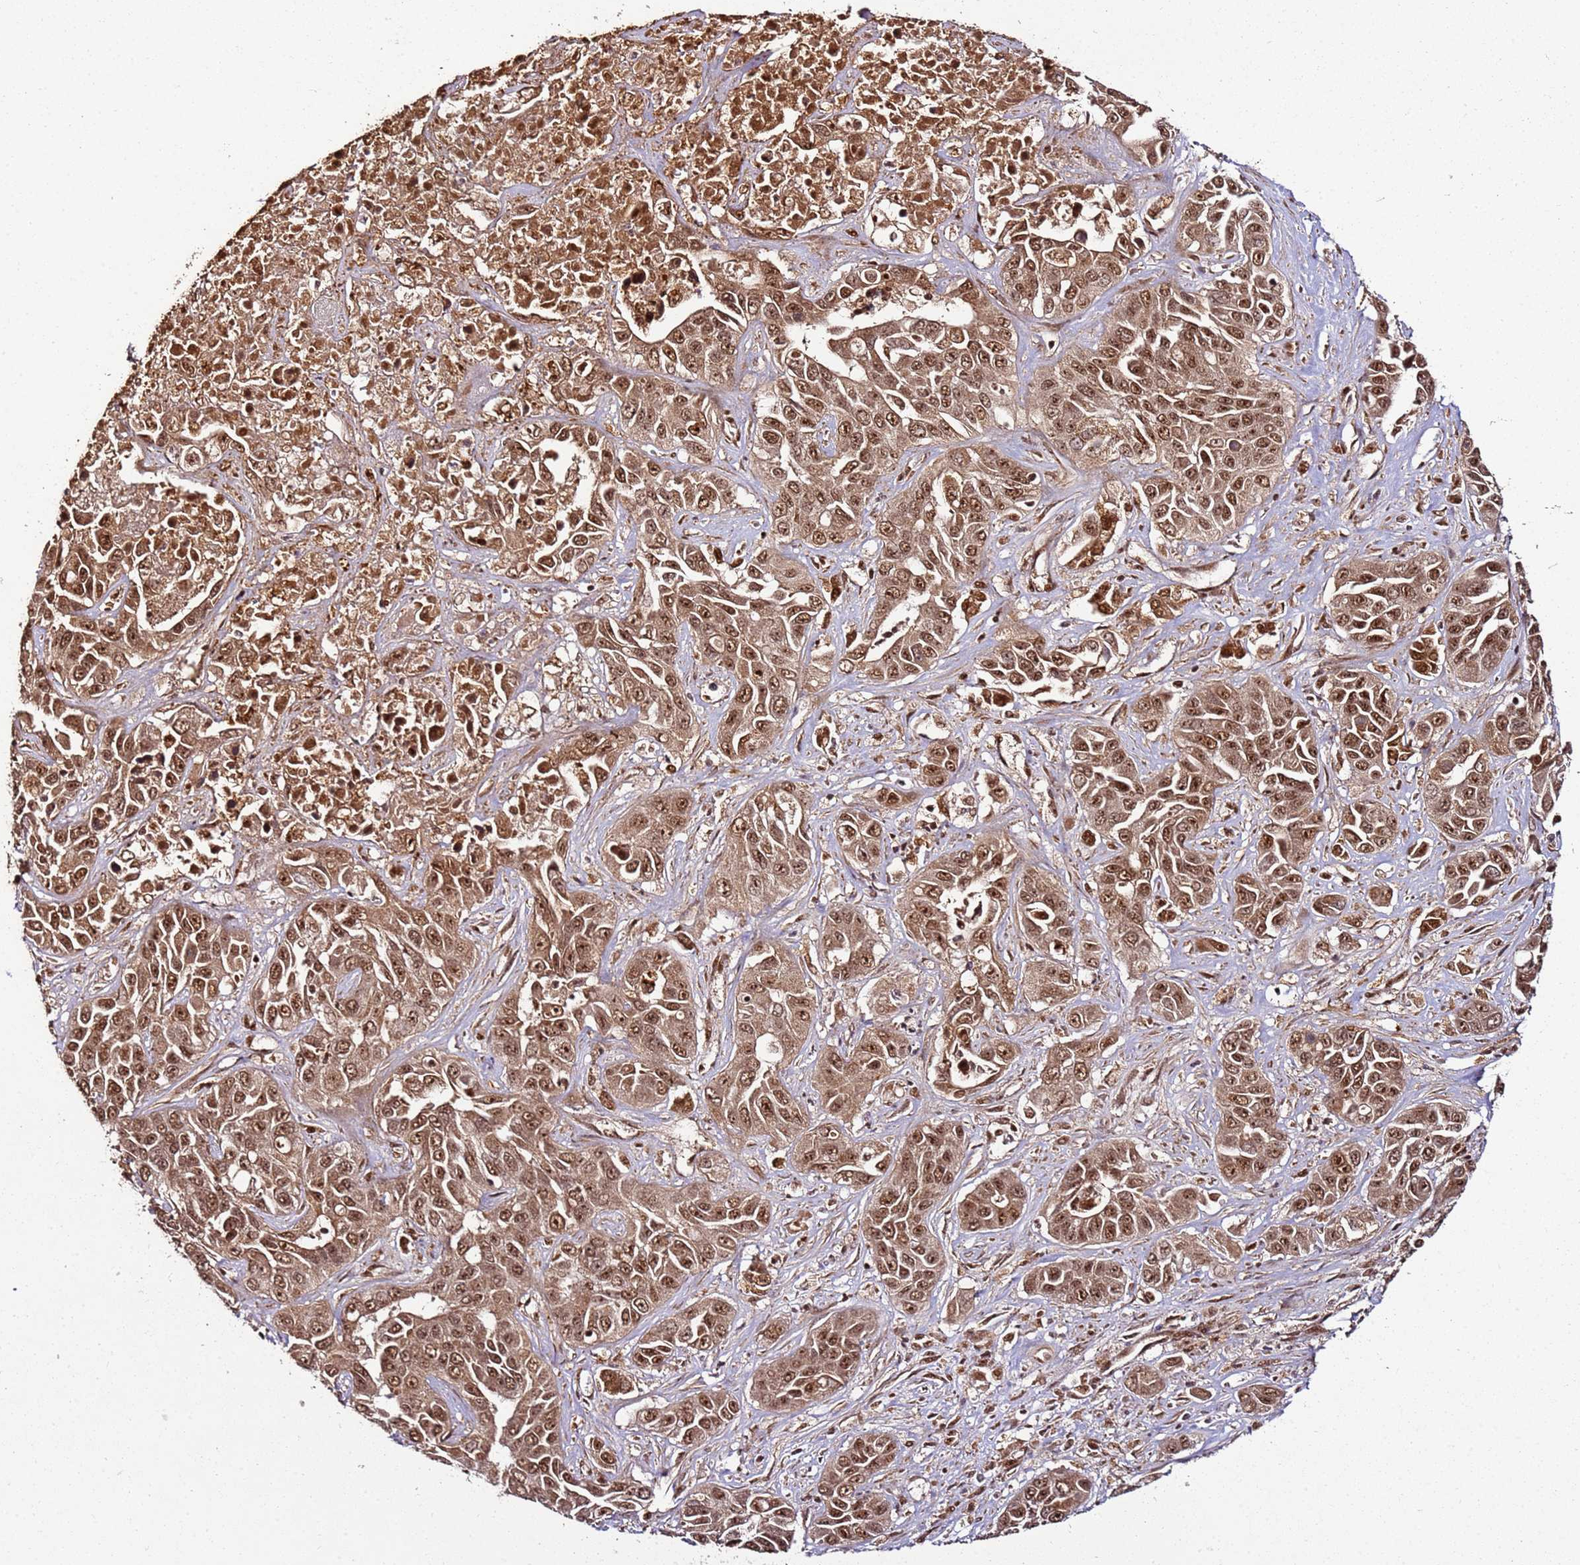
{"staining": {"intensity": "moderate", "quantity": ">75%", "location": "cytoplasmic/membranous,nuclear"}, "tissue": "liver cancer", "cell_type": "Tumor cells", "image_type": "cancer", "snomed": [{"axis": "morphology", "description": "Cholangiocarcinoma"}, {"axis": "topography", "description": "Liver"}], "caption": "DAB (3,3'-diaminobenzidine) immunohistochemical staining of liver cancer (cholangiocarcinoma) exhibits moderate cytoplasmic/membranous and nuclear protein positivity in approximately >75% of tumor cells.", "gene": "XRN2", "patient": {"sex": "female", "age": 52}}